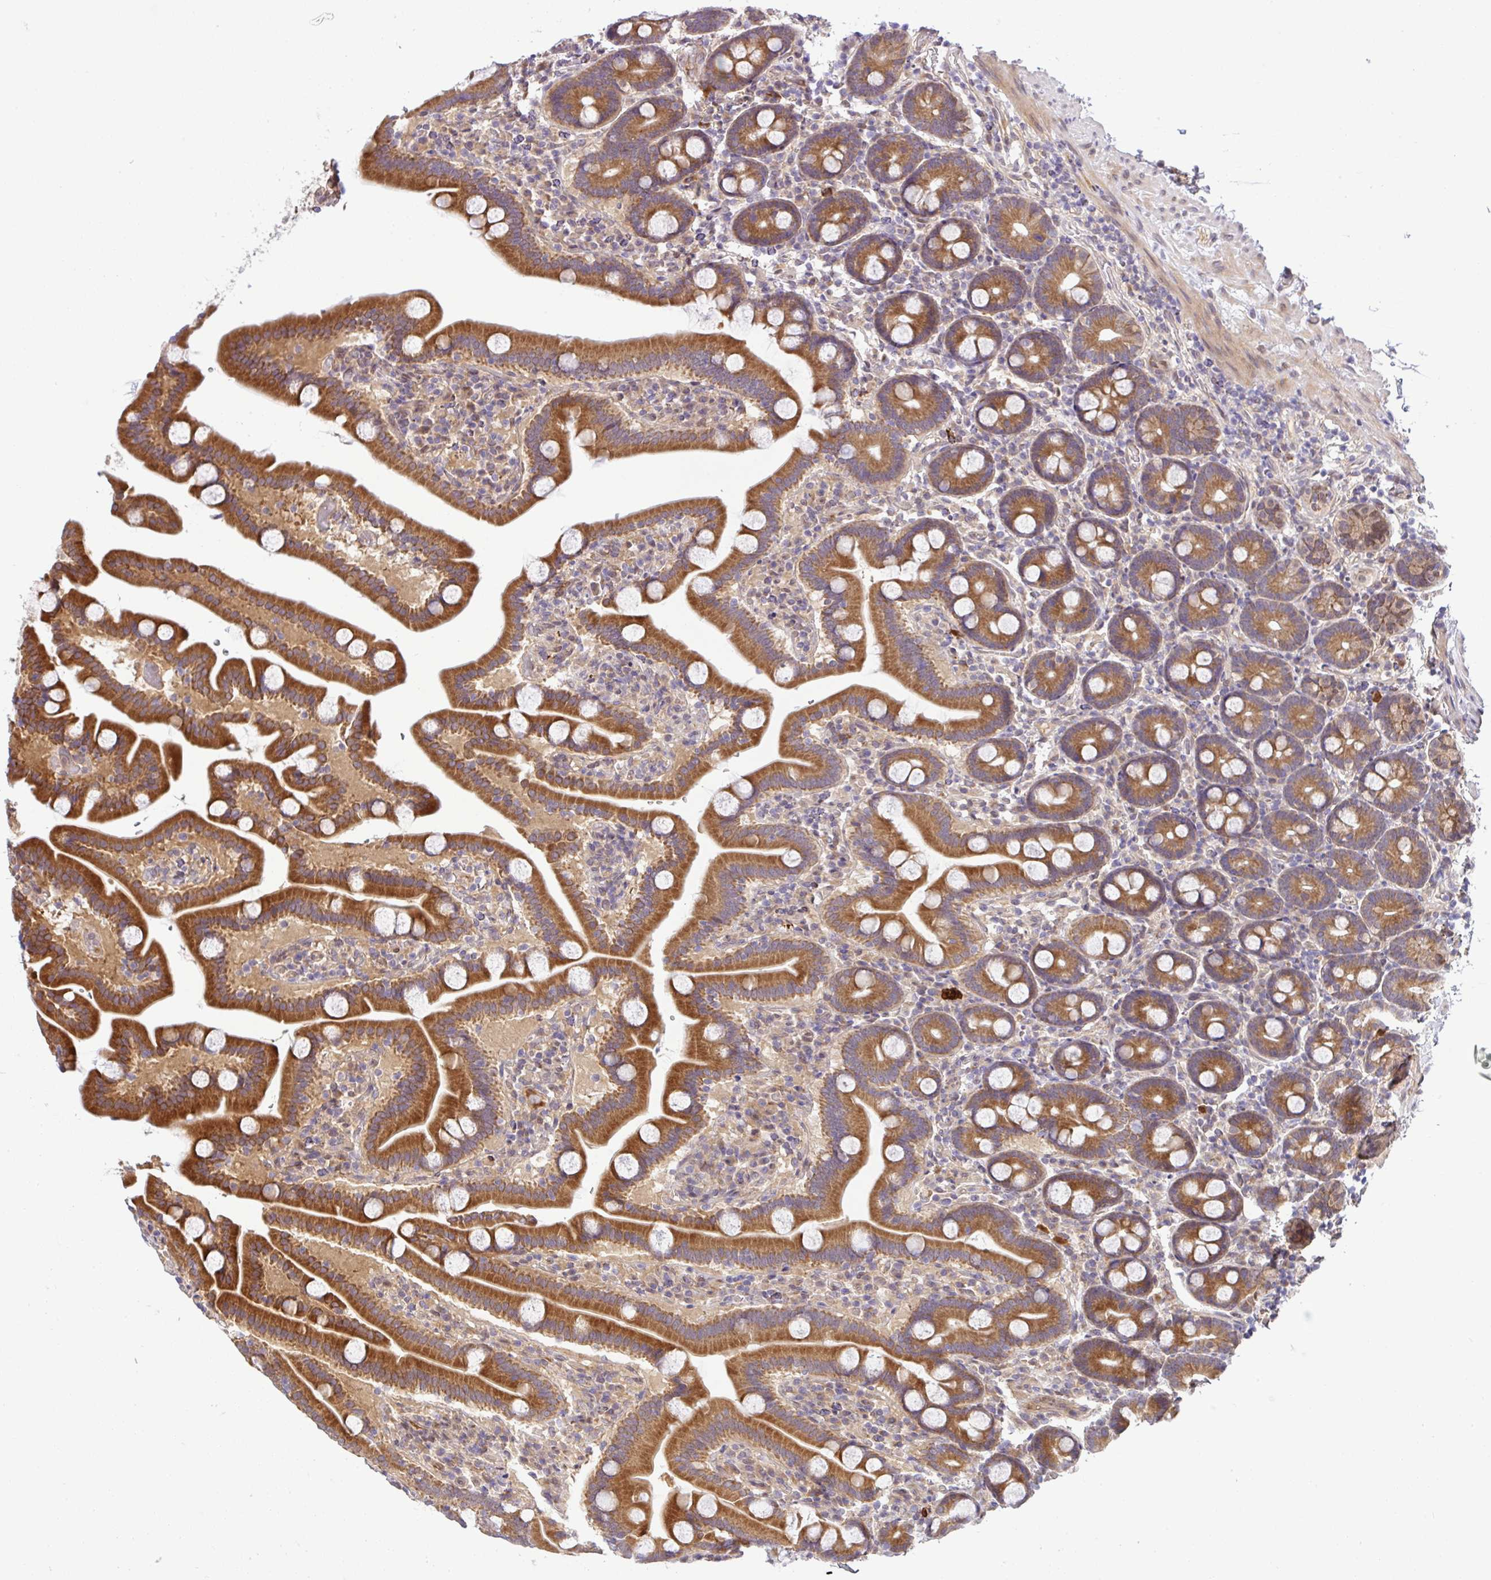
{"staining": {"intensity": "strong", "quantity": ">75%", "location": "cytoplasmic/membranous"}, "tissue": "duodenum", "cell_type": "Glandular cells", "image_type": "normal", "snomed": [{"axis": "morphology", "description": "Normal tissue, NOS"}, {"axis": "topography", "description": "Duodenum"}], "caption": "Immunohistochemical staining of normal duodenum shows >75% levels of strong cytoplasmic/membranous protein expression in approximately >75% of glandular cells.", "gene": "UBE4A", "patient": {"sex": "male", "age": 55}}